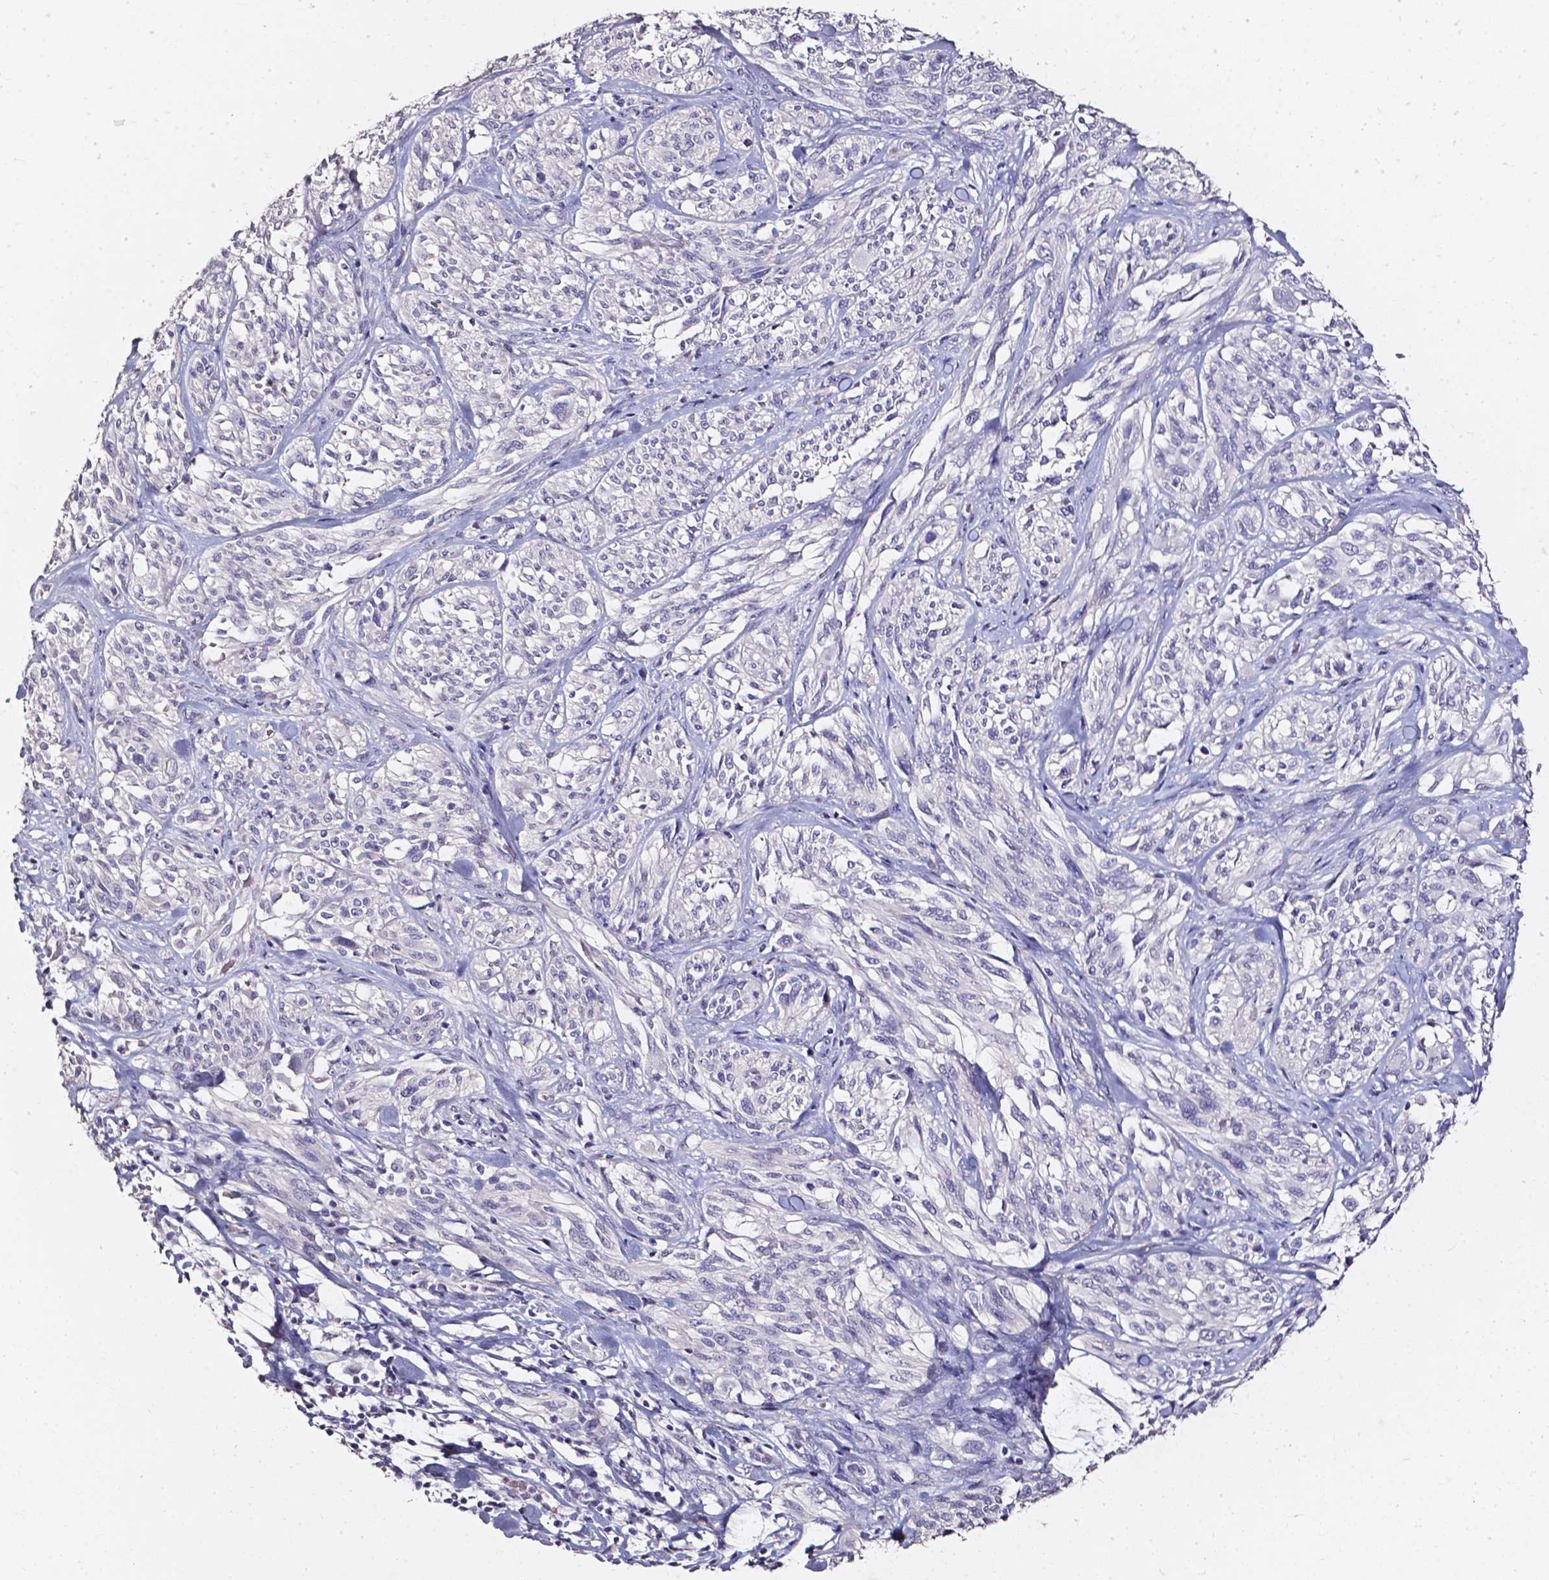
{"staining": {"intensity": "negative", "quantity": "none", "location": "none"}, "tissue": "melanoma", "cell_type": "Tumor cells", "image_type": "cancer", "snomed": [{"axis": "morphology", "description": "Malignant melanoma, NOS"}, {"axis": "topography", "description": "Skin"}], "caption": "Immunohistochemistry (IHC) of human melanoma exhibits no staining in tumor cells.", "gene": "AKR1B10", "patient": {"sex": "female", "age": 91}}